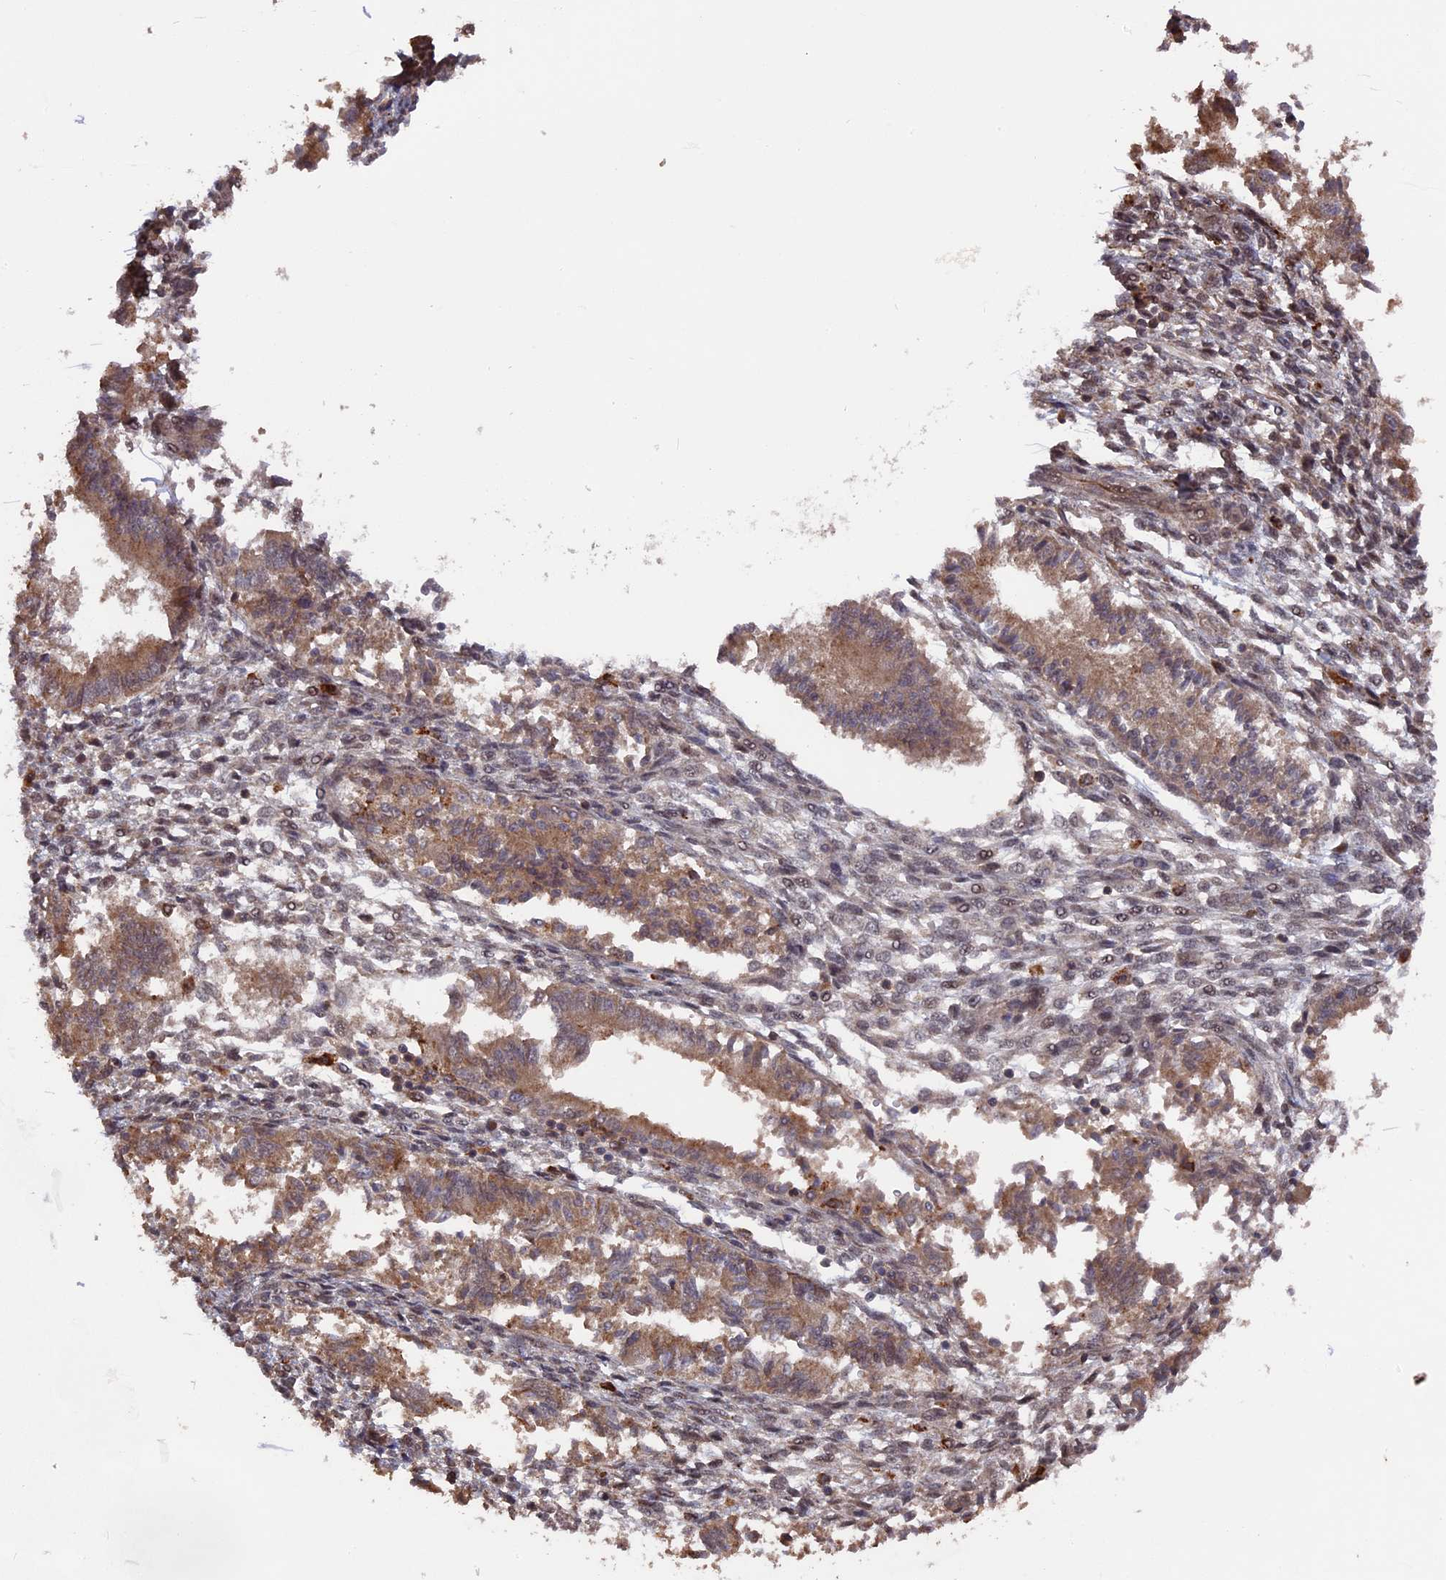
{"staining": {"intensity": "negative", "quantity": "none", "location": "none"}, "tissue": "endometrium", "cell_type": "Cells in endometrial stroma", "image_type": "normal", "snomed": [{"axis": "morphology", "description": "Normal tissue, NOS"}, {"axis": "topography", "description": "Uterus"}, {"axis": "topography", "description": "Endometrium"}], "caption": "IHC micrograph of unremarkable endometrium: endometrium stained with DAB (3,3'-diaminobenzidine) displays no significant protein staining in cells in endometrial stroma. Nuclei are stained in blue.", "gene": "TELO2", "patient": {"sex": "female", "age": 48}}